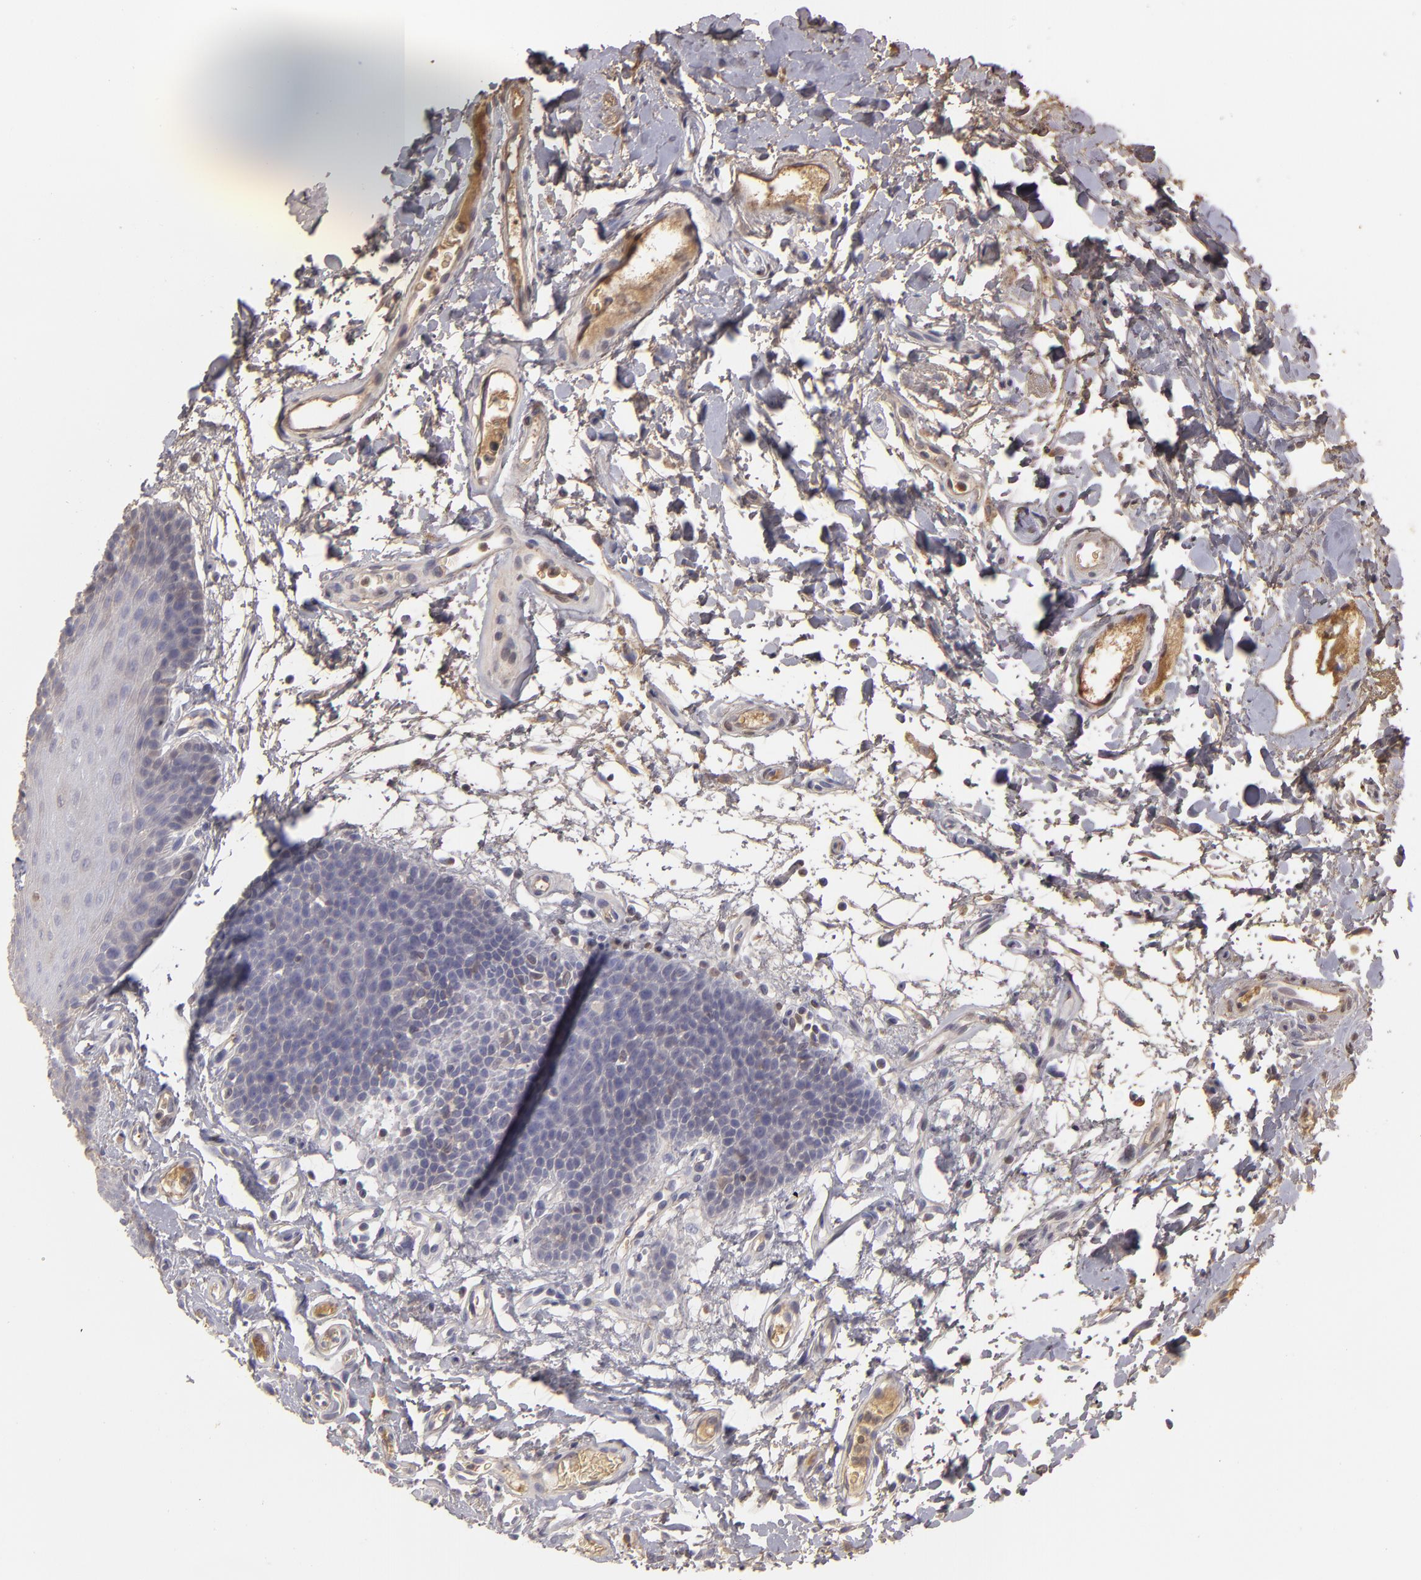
{"staining": {"intensity": "weak", "quantity": "<25%", "location": "cytoplasmic/membranous"}, "tissue": "oral mucosa", "cell_type": "Squamous epithelial cells", "image_type": "normal", "snomed": [{"axis": "morphology", "description": "Normal tissue, NOS"}, {"axis": "topography", "description": "Oral tissue"}], "caption": "The IHC image has no significant staining in squamous epithelial cells of oral mucosa. The staining is performed using DAB (3,3'-diaminobenzidine) brown chromogen with nuclei counter-stained in using hematoxylin.", "gene": "SERPINA1", "patient": {"sex": "male", "age": 62}}